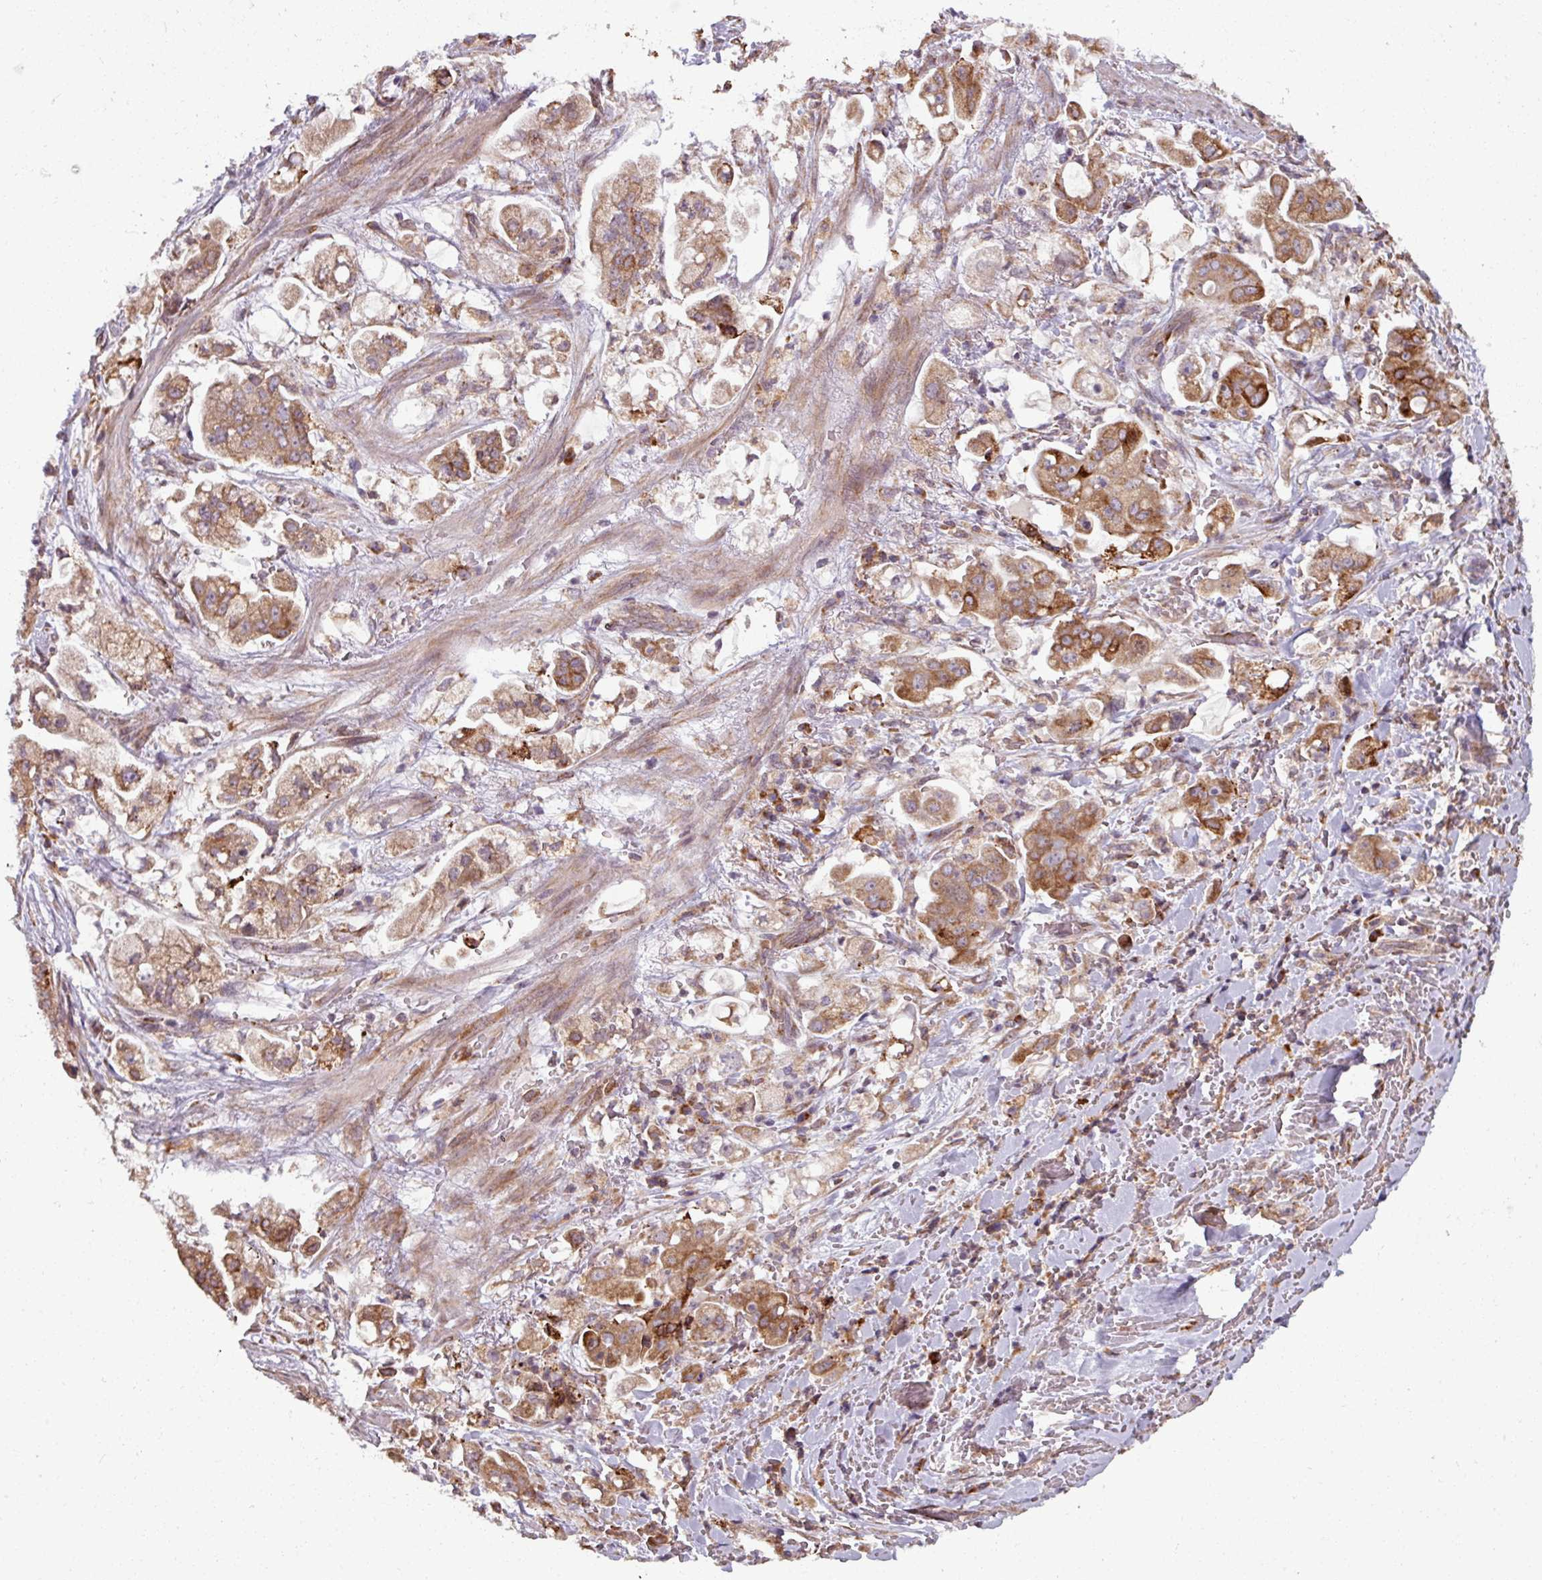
{"staining": {"intensity": "moderate", "quantity": ">75%", "location": "cytoplasmic/membranous"}, "tissue": "stomach cancer", "cell_type": "Tumor cells", "image_type": "cancer", "snomed": [{"axis": "morphology", "description": "Adenocarcinoma, NOS"}, {"axis": "topography", "description": "Stomach"}], "caption": "A micrograph of adenocarcinoma (stomach) stained for a protein exhibits moderate cytoplasmic/membranous brown staining in tumor cells. Immunohistochemistry stains the protein in brown and the nuclei are stained blue.", "gene": "MAGT1", "patient": {"sex": "male", "age": 62}}